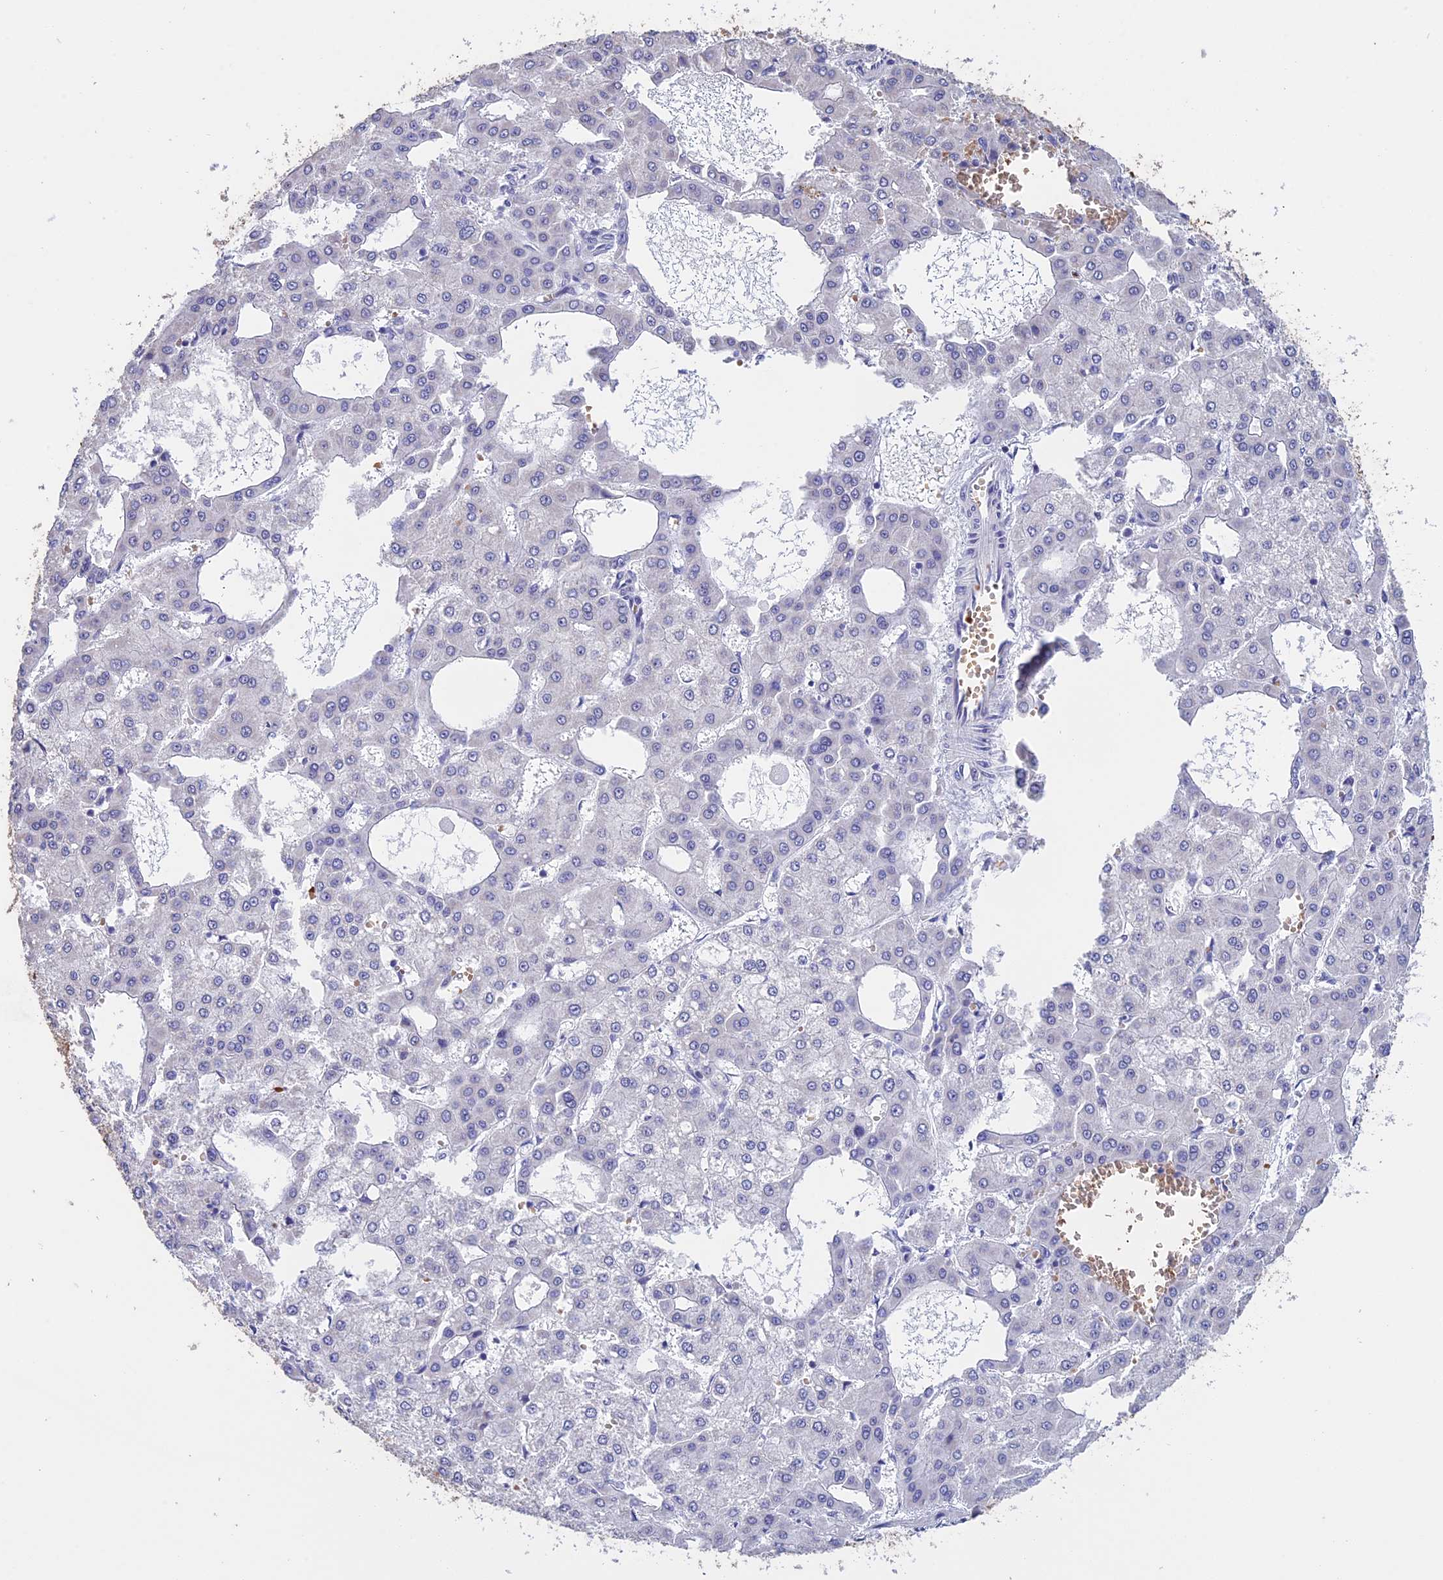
{"staining": {"intensity": "negative", "quantity": "none", "location": "none"}, "tissue": "liver cancer", "cell_type": "Tumor cells", "image_type": "cancer", "snomed": [{"axis": "morphology", "description": "Carcinoma, Hepatocellular, NOS"}, {"axis": "topography", "description": "Liver"}], "caption": "Tumor cells show no significant staining in liver cancer (hepatocellular carcinoma).", "gene": "KNOP1", "patient": {"sex": "male", "age": 47}}